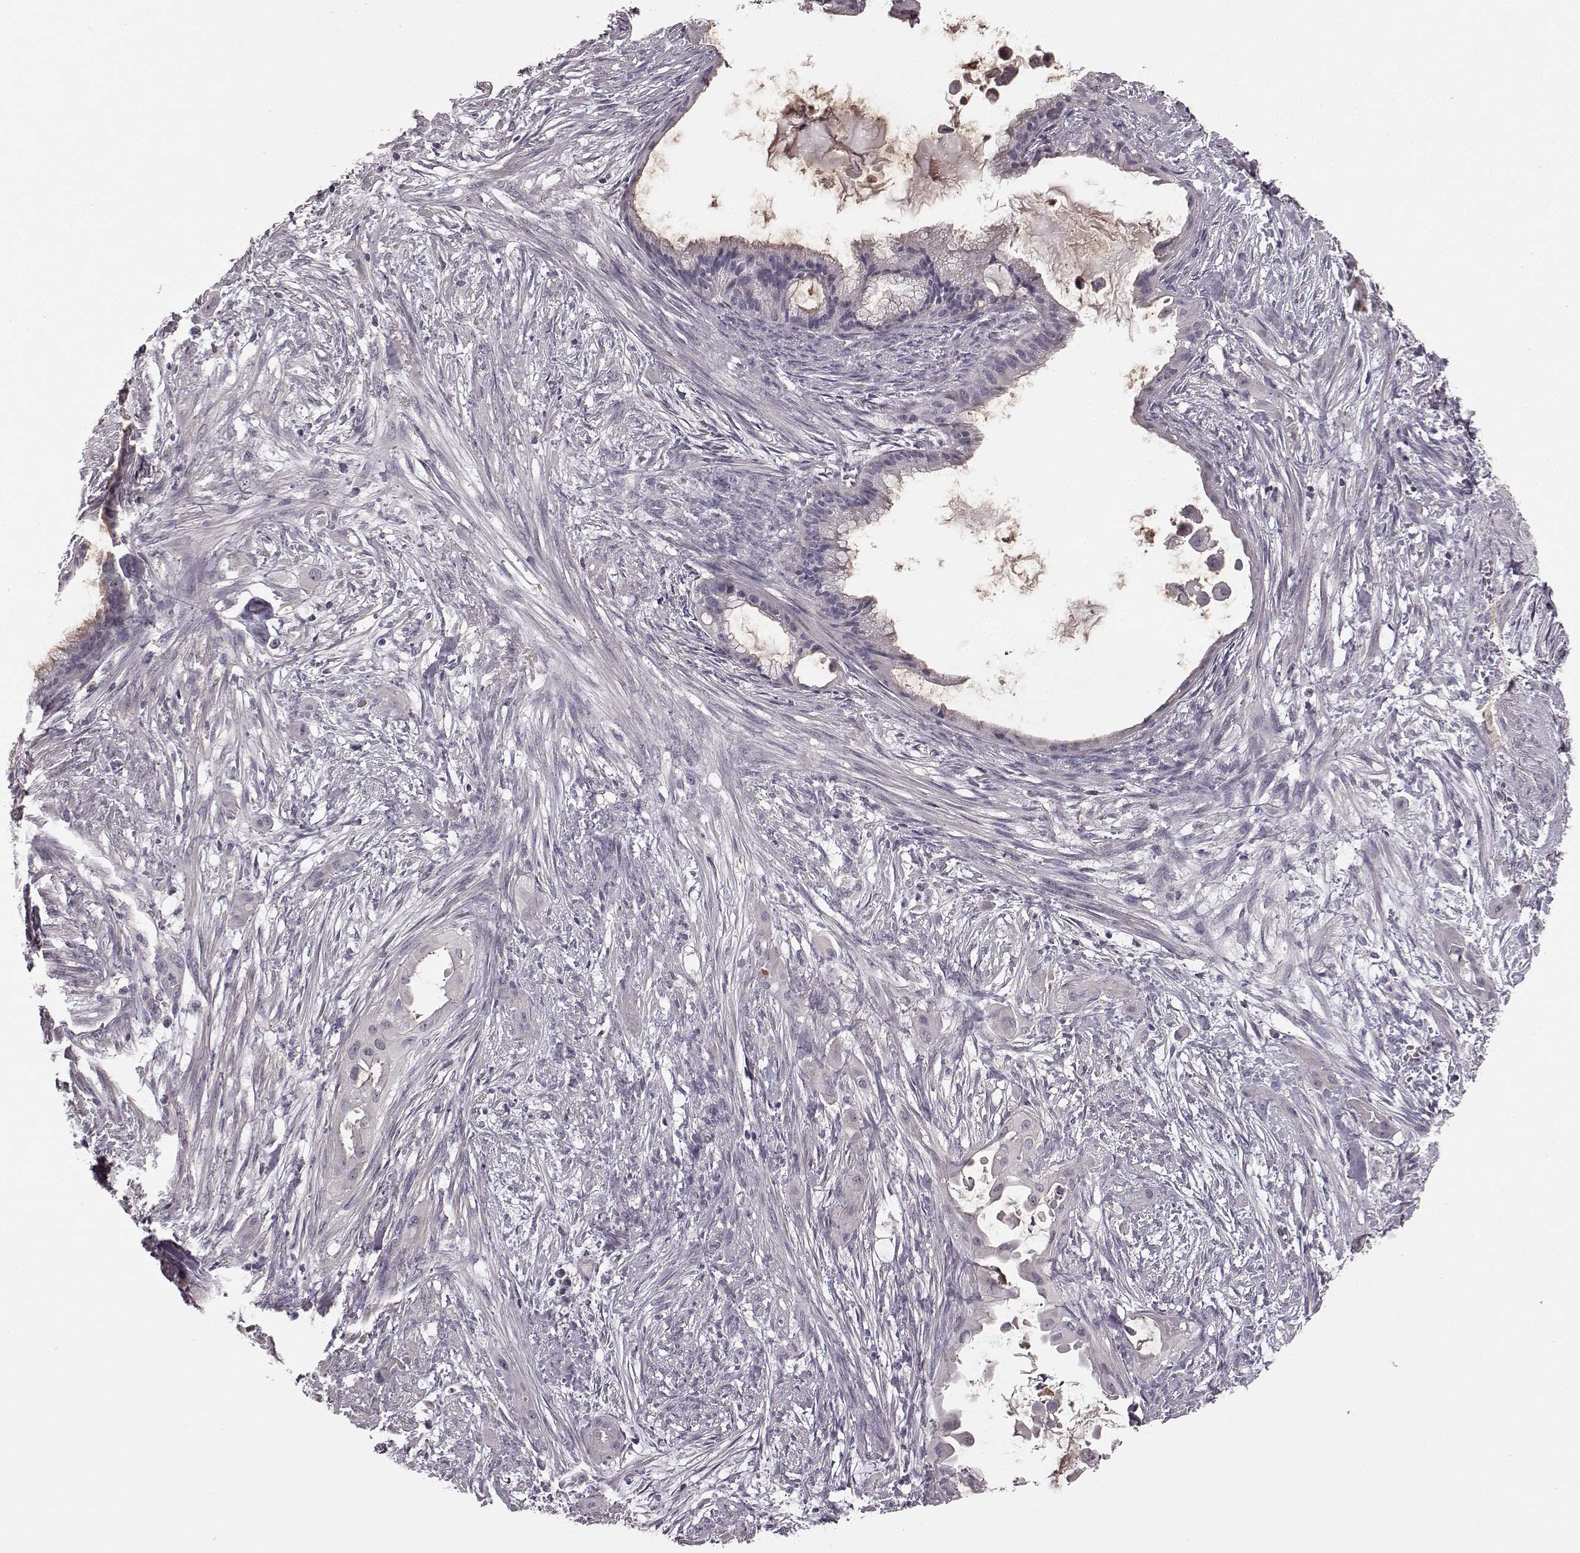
{"staining": {"intensity": "negative", "quantity": "none", "location": "none"}, "tissue": "endometrial cancer", "cell_type": "Tumor cells", "image_type": "cancer", "snomed": [{"axis": "morphology", "description": "Adenocarcinoma, NOS"}, {"axis": "topography", "description": "Endometrium"}], "caption": "Immunohistochemistry image of neoplastic tissue: human adenocarcinoma (endometrial) stained with DAB exhibits no significant protein positivity in tumor cells.", "gene": "SLC22A18", "patient": {"sex": "female", "age": 86}}